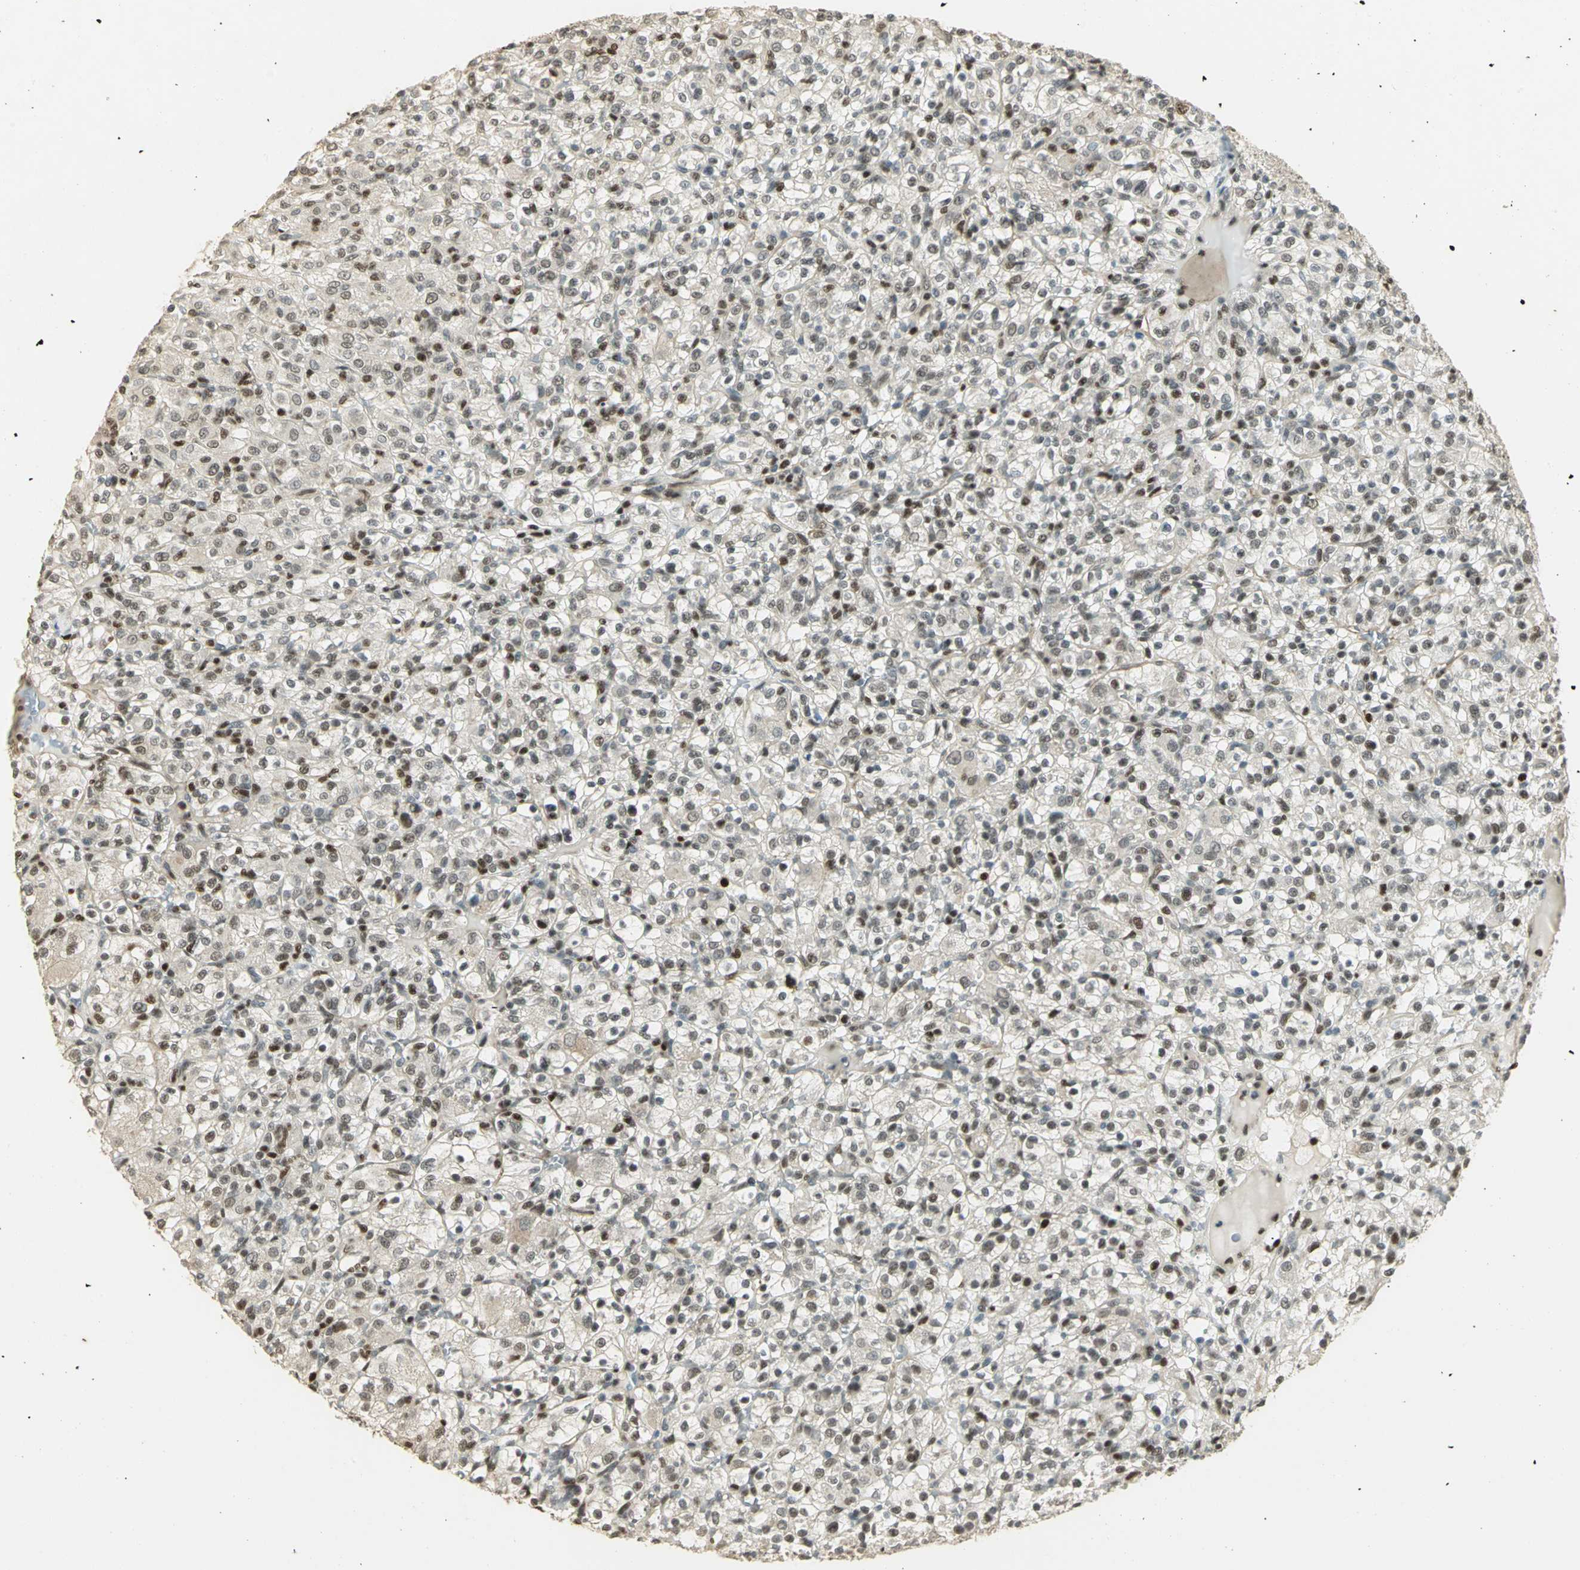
{"staining": {"intensity": "moderate", "quantity": ">75%", "location": "nuclear"}, "tissue": "renal cancer", "cell_type": "Tumor cells", "image_type": "cancer", "snomed": [{"axis": "morphology", "description": "Normal tissue, NOS"}, {"axis": "morphology", "description": "Adenocarcinoma, NOS"}, {"axis": "topography", "description": "Kidney"}], "caption": "There is medium levels of moderate nuclear staining in tumor cells of renal cancer (adenocarcinoma), as demonstrated by immunohistochemical staining (brown color).", "gene": "ELF1", "patient": {"sex": "female", "age": 72}}